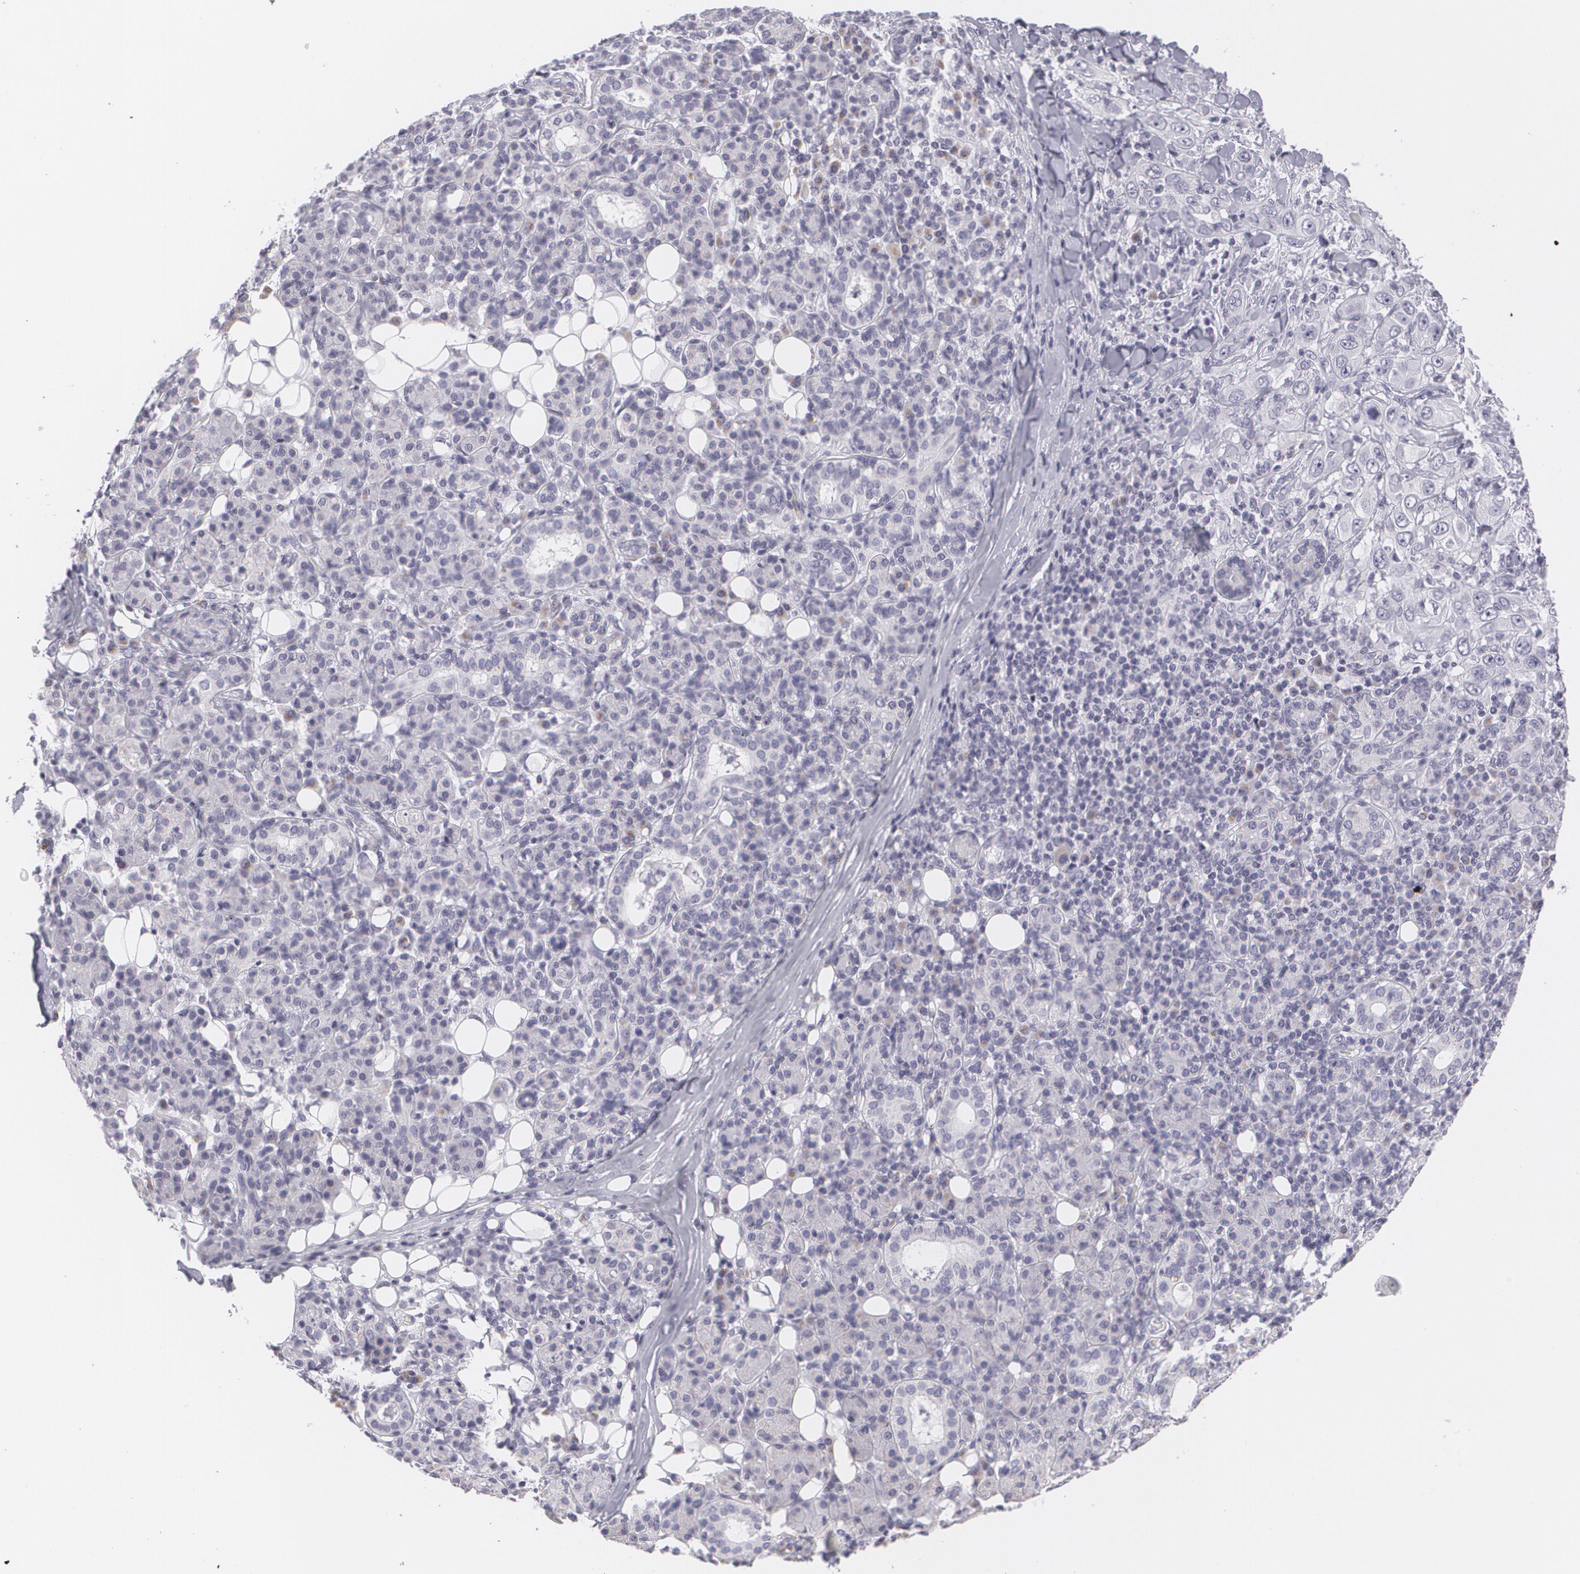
{"staining": {"intensity": "negative", "quantity": "none", "location": "none"}, "tissue": "skin cancer", "cell_type": "Tumor cells", "image_type": "cancer", "snomed": [{"axis": "morphology", "description": "Squamous cell carcinoma, NOS"}, {"axis": "topography", "description": "Skin"}], "caption": "Tumor cells are negative for brown protein staining in skin cancer (squamous cell carcinoma).", "gene": "MBNL3", "patient": {"sex": "male", "age": 84}}